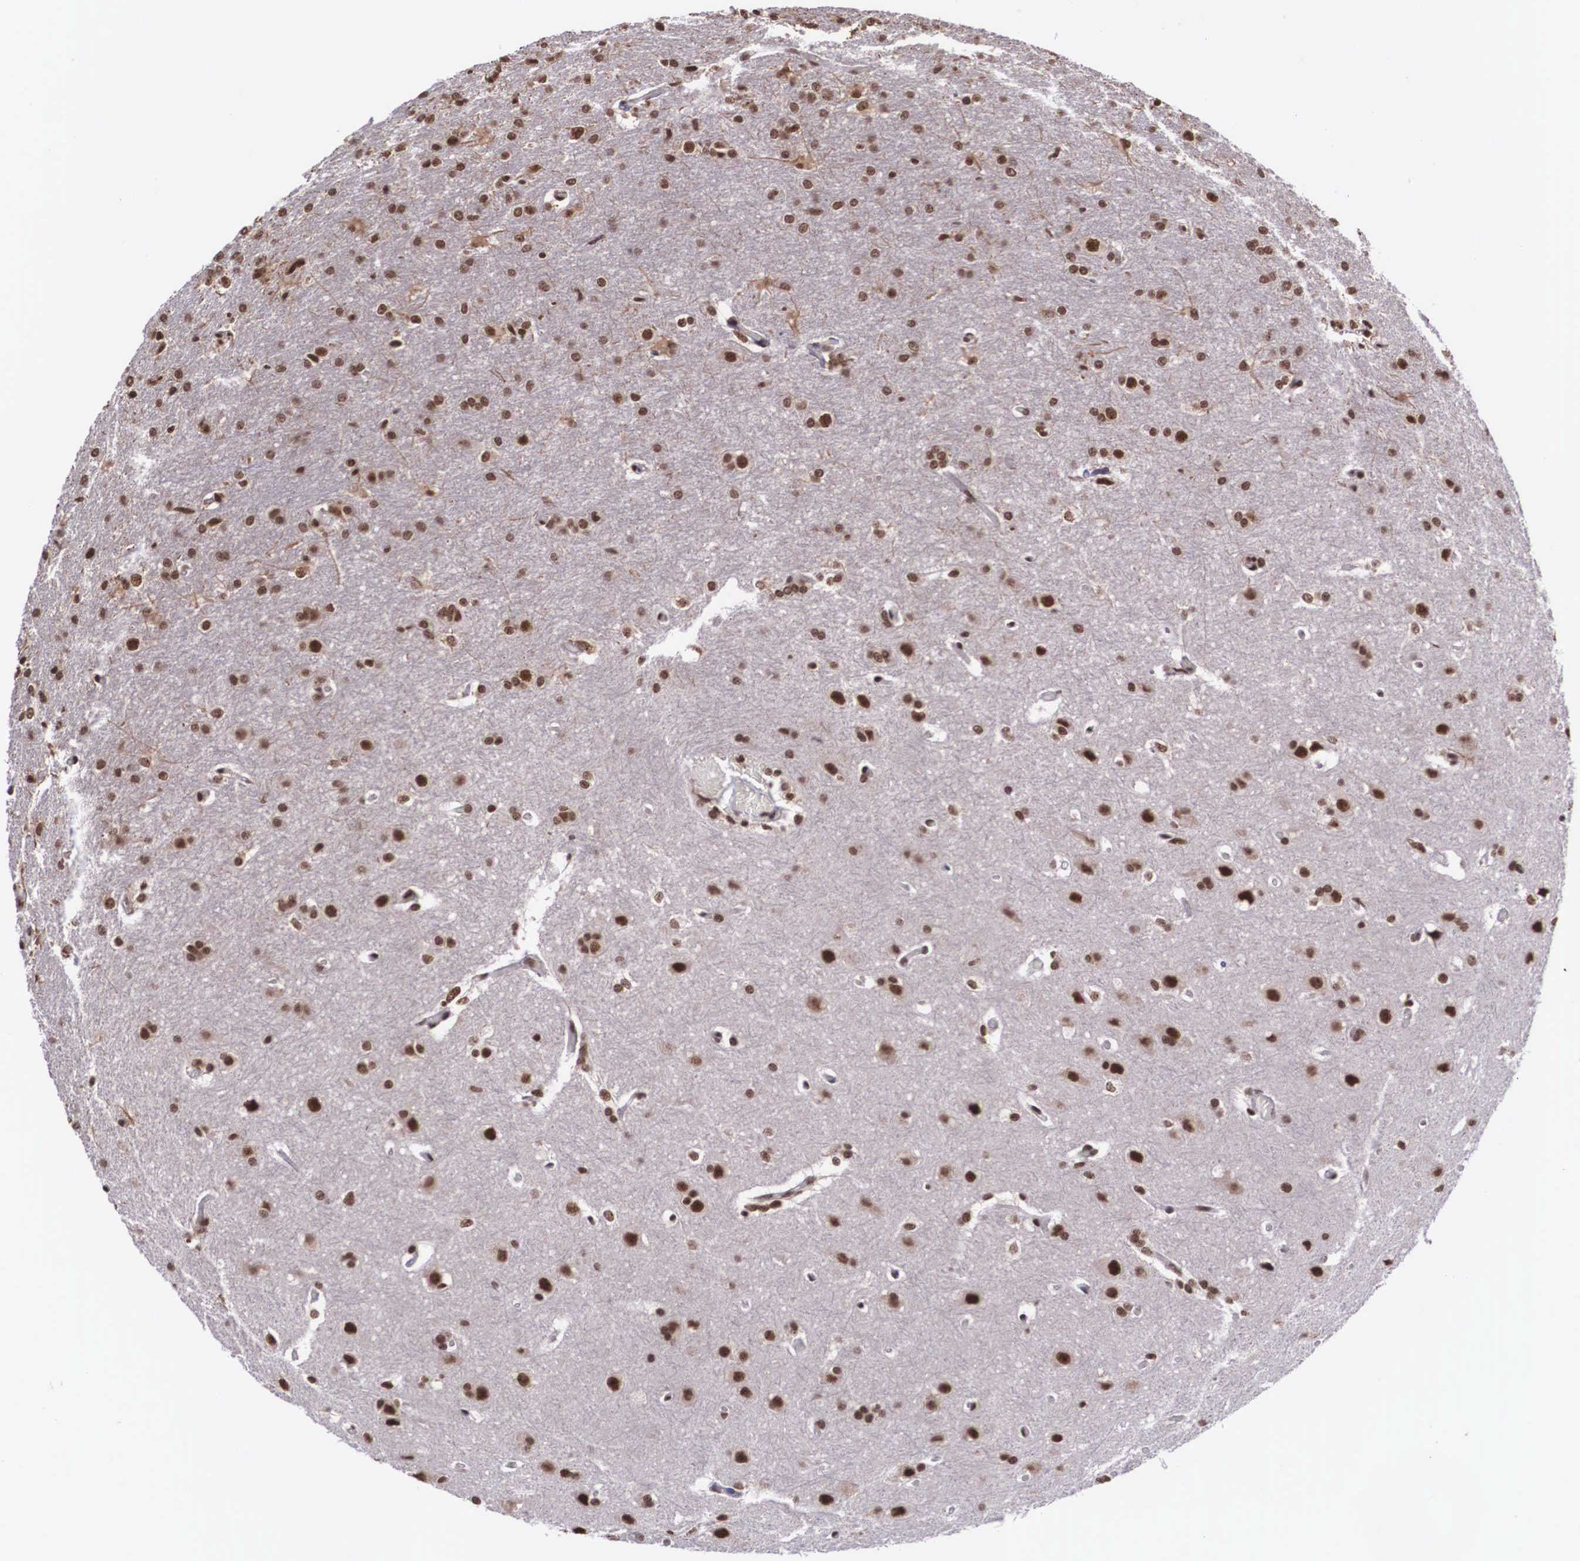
{"staining": {"intensity": "strong", "quantity": ">75%", "location": "nuclear"}, "tissue": "glioma", "cell_type": "Tumor cells", "image_type": "cancer", "snomed": [{"axis": "morphology", "description": "Glioma, malignant, High grade"}, {"axis": "topography", "description": "Brain"}], "caption": "Malignant glioma (high-grade) tissue reveals strong nuclear positivity in approximately >75% of tumor cells", "gene": "POLR2F", "patient": {"sex": "male", "age": 68}}